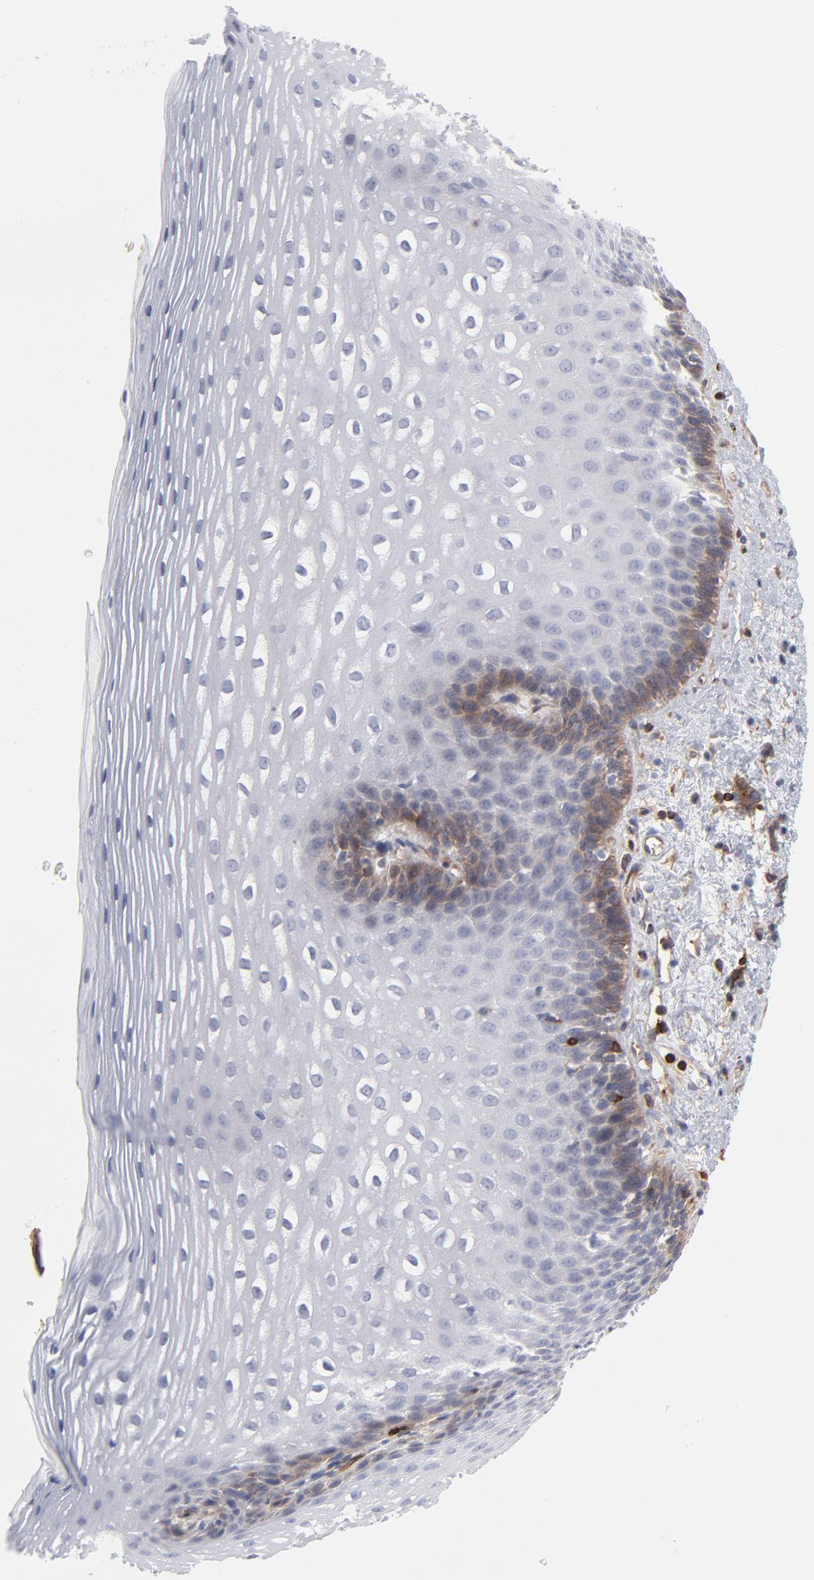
{"staining": {"intensity": "weak", "quantity": ">75%", "location": "nuclear"}, "tissue": "esophagus", "cell_type": "Squamous epithelial cells", "image_type": "normal", "snomed": [{"axis": "morphology", "description": "Normal tissue, NOS"}, {"axis": "topography", "description": "Esophagus"}], "caption": "A brown stain labels weak nuclear positivity of a protein in squamous epithelial cells of normal esophagus. The staining is performed using DAB brown chromogen to label protein expression. The nuclei are counter-stained blue using hematoxylin.", "gene": "PXN", "patient": {"sex": "female", "age": 70}}